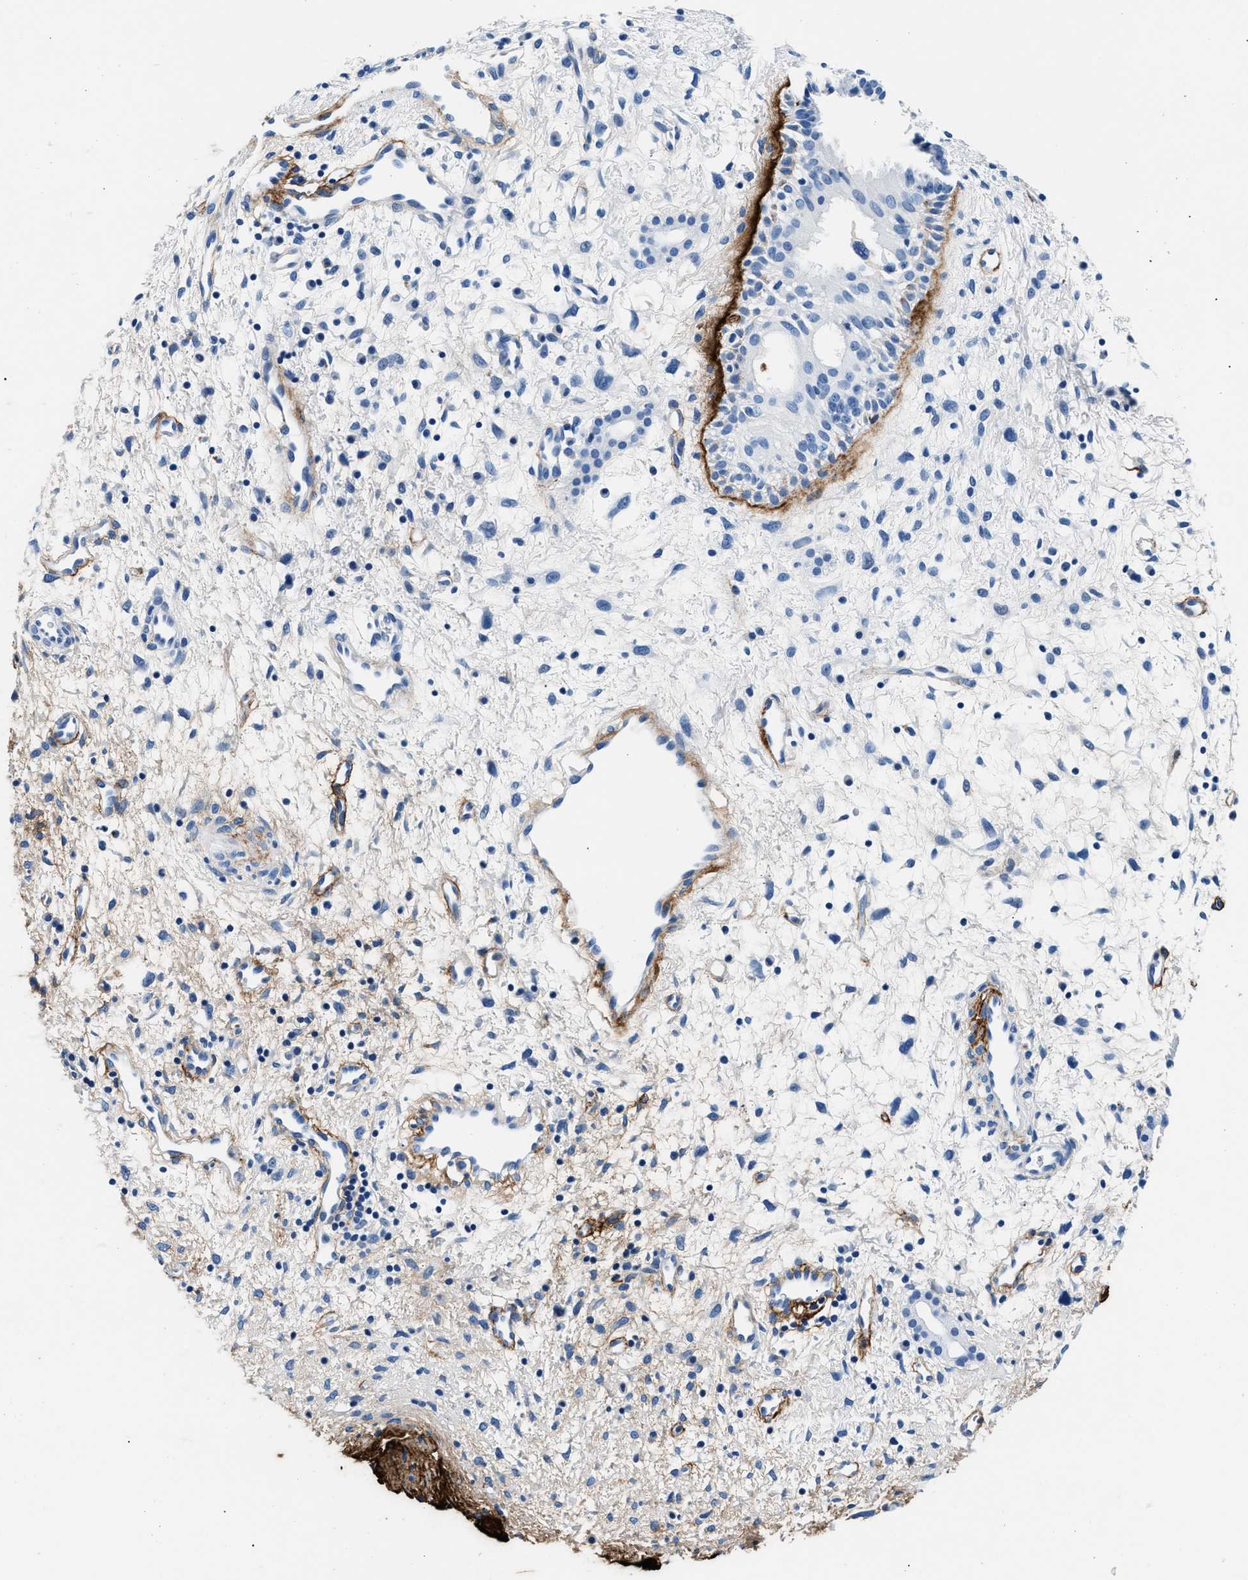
{"staining": {"intensity": "weak", "quantity": "25%-75%", "location": "cytoplasmic/membranous"}, "tissue": "nasopharynx", "cell_type": "Respiratory epithelial cells", "image_type": "normal", "snomed": [{"axis": "morphology", "description": "Normal tissue, NOS"}, {"axis": "topography", "description": "Nasopharynx"}], "caption": "IHC of unremarkable nasopharynx exhibits low levels of weak cytoplasmic/membranous expression in approximately 25%-75% of respiratory epithelial cells.", "gene": "TNR", "patient": {"sex": "male", "age": 22}}